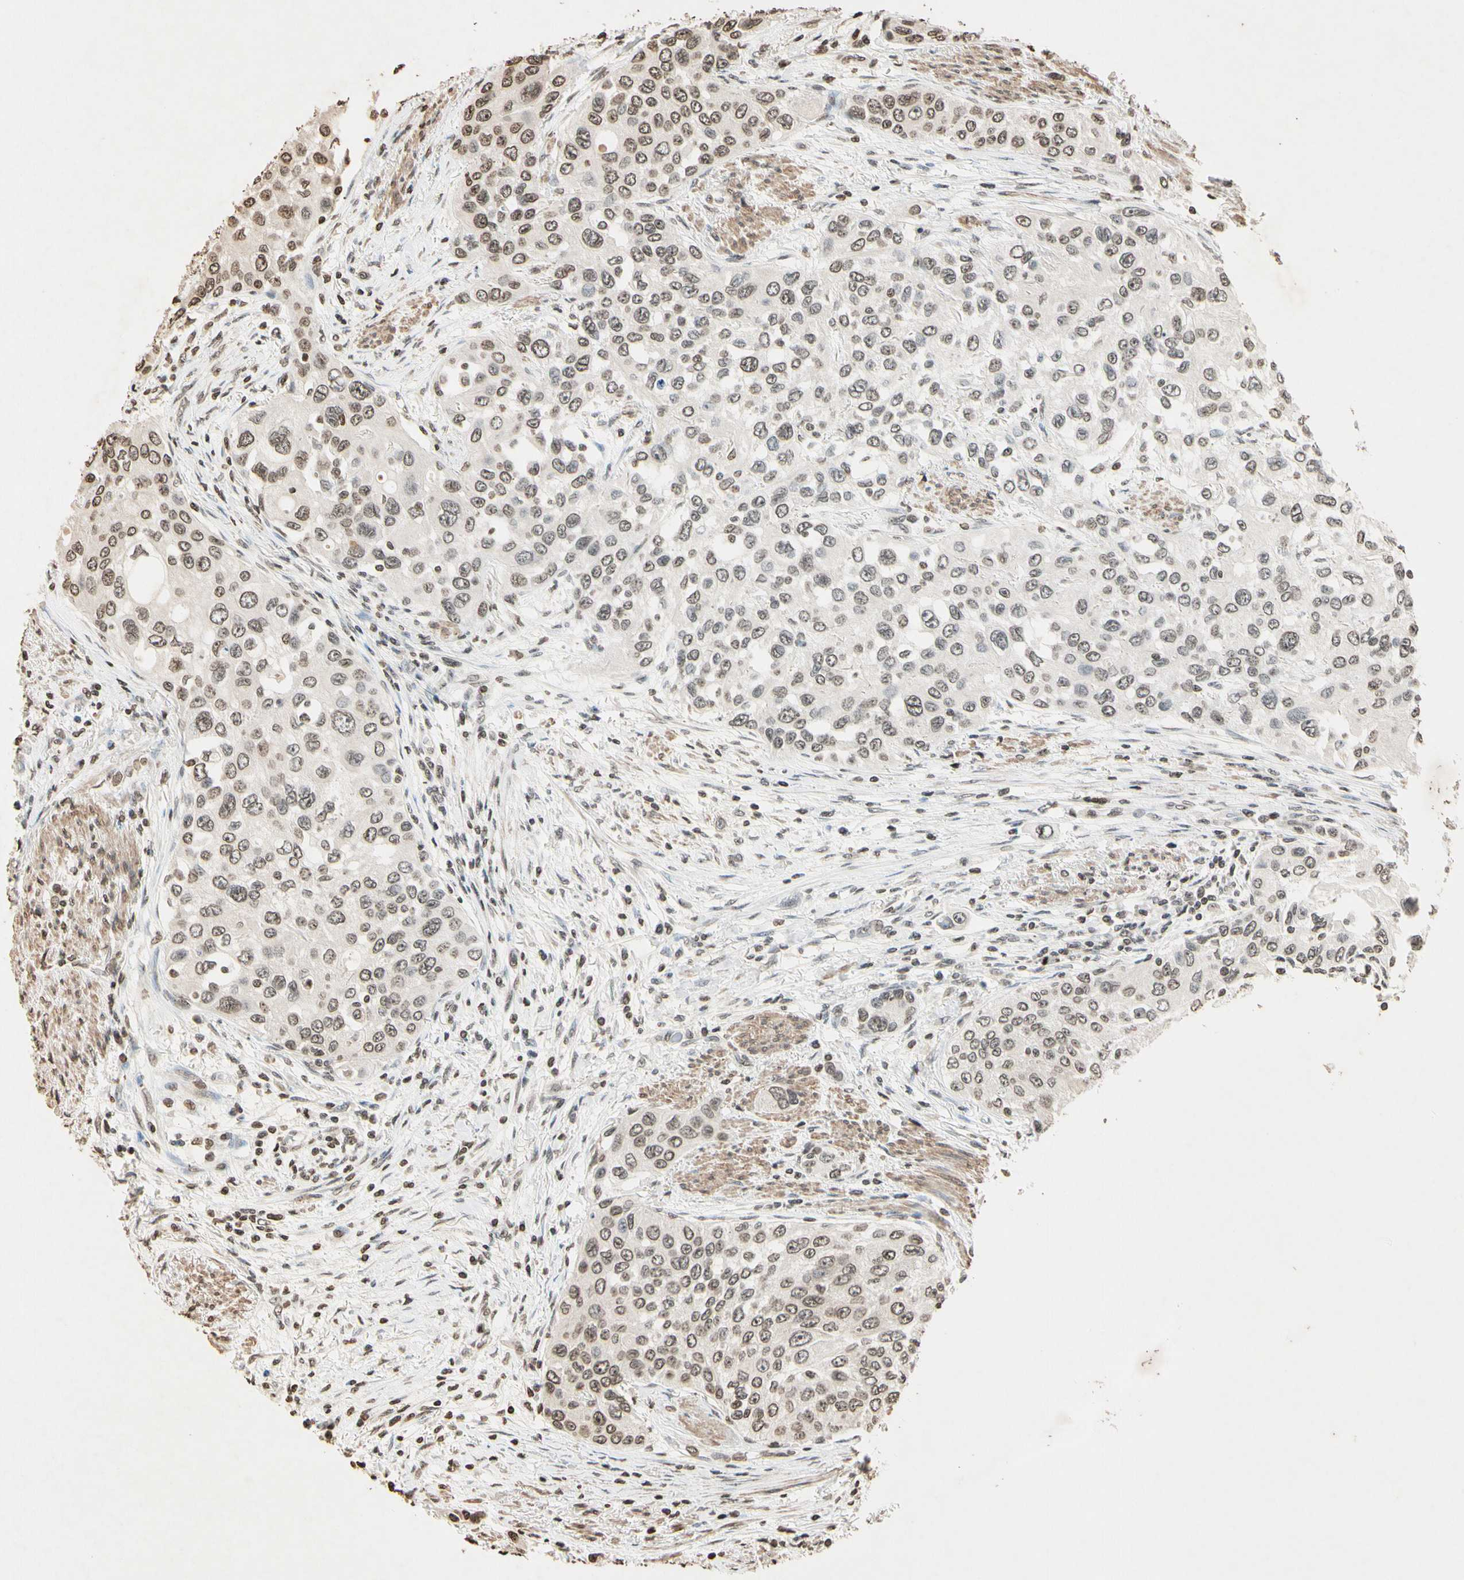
{"staining": {"intensity": "weak", "quantity": "25%-75%", "location": "none"}, "tissue": "urothelial cancer", "cell_type": "Tumor cells", "image_type": "cancer", "snomed": [{"axis": "morphology", "description": "Urothelial carcinoma, High grade"}, {"axis": "topography", "description": "Urinary bladder"}], "caption": "This histopathology image demonstrates IHC staining of urothelial cancer, with low weak None positivity in approximately 25%-75% of tumor cells.", "gene": "TOP1", "patient": {"sex": "female", "age": 56}}